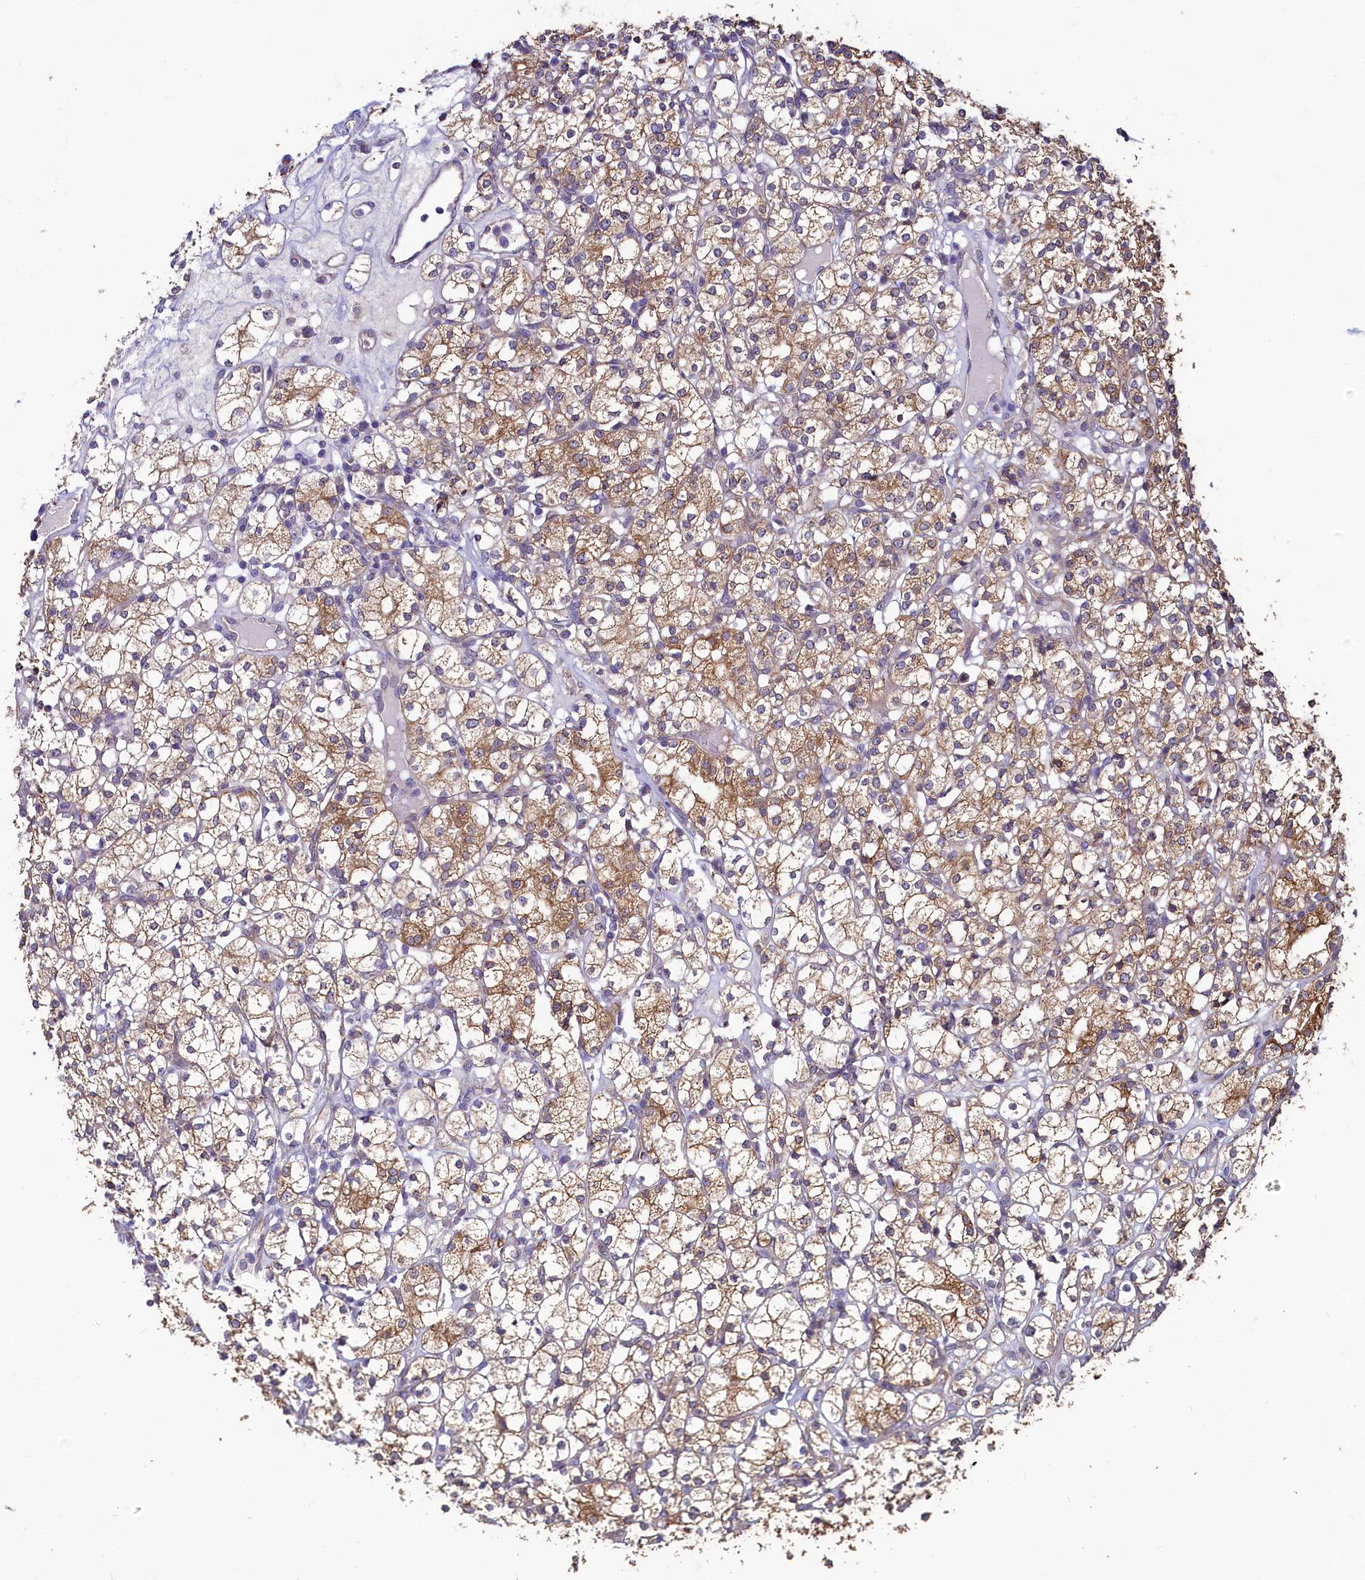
{"staining": {"intensity": "moderate", "quantity": ">75%", "location": "cytoplasmic/membranous"}, "tissue": "renal cancer", "cell_type": "Tumor cells", "image_type": "cancer", "snomed": [{"axis": "morphology", "description": "Adenocarcinoma, NOS"}, {"axis": "topography", "description": "Kidney"}], "caption": "This micrograph shows immunohistochemistry (IHC) staining of renal cancer, with medium moderate cytoplasmic/membranous positivity in about >75% of tumor cells.", "gene": "SPATA2L", "patient": {"sex": "male", "age": 77}}